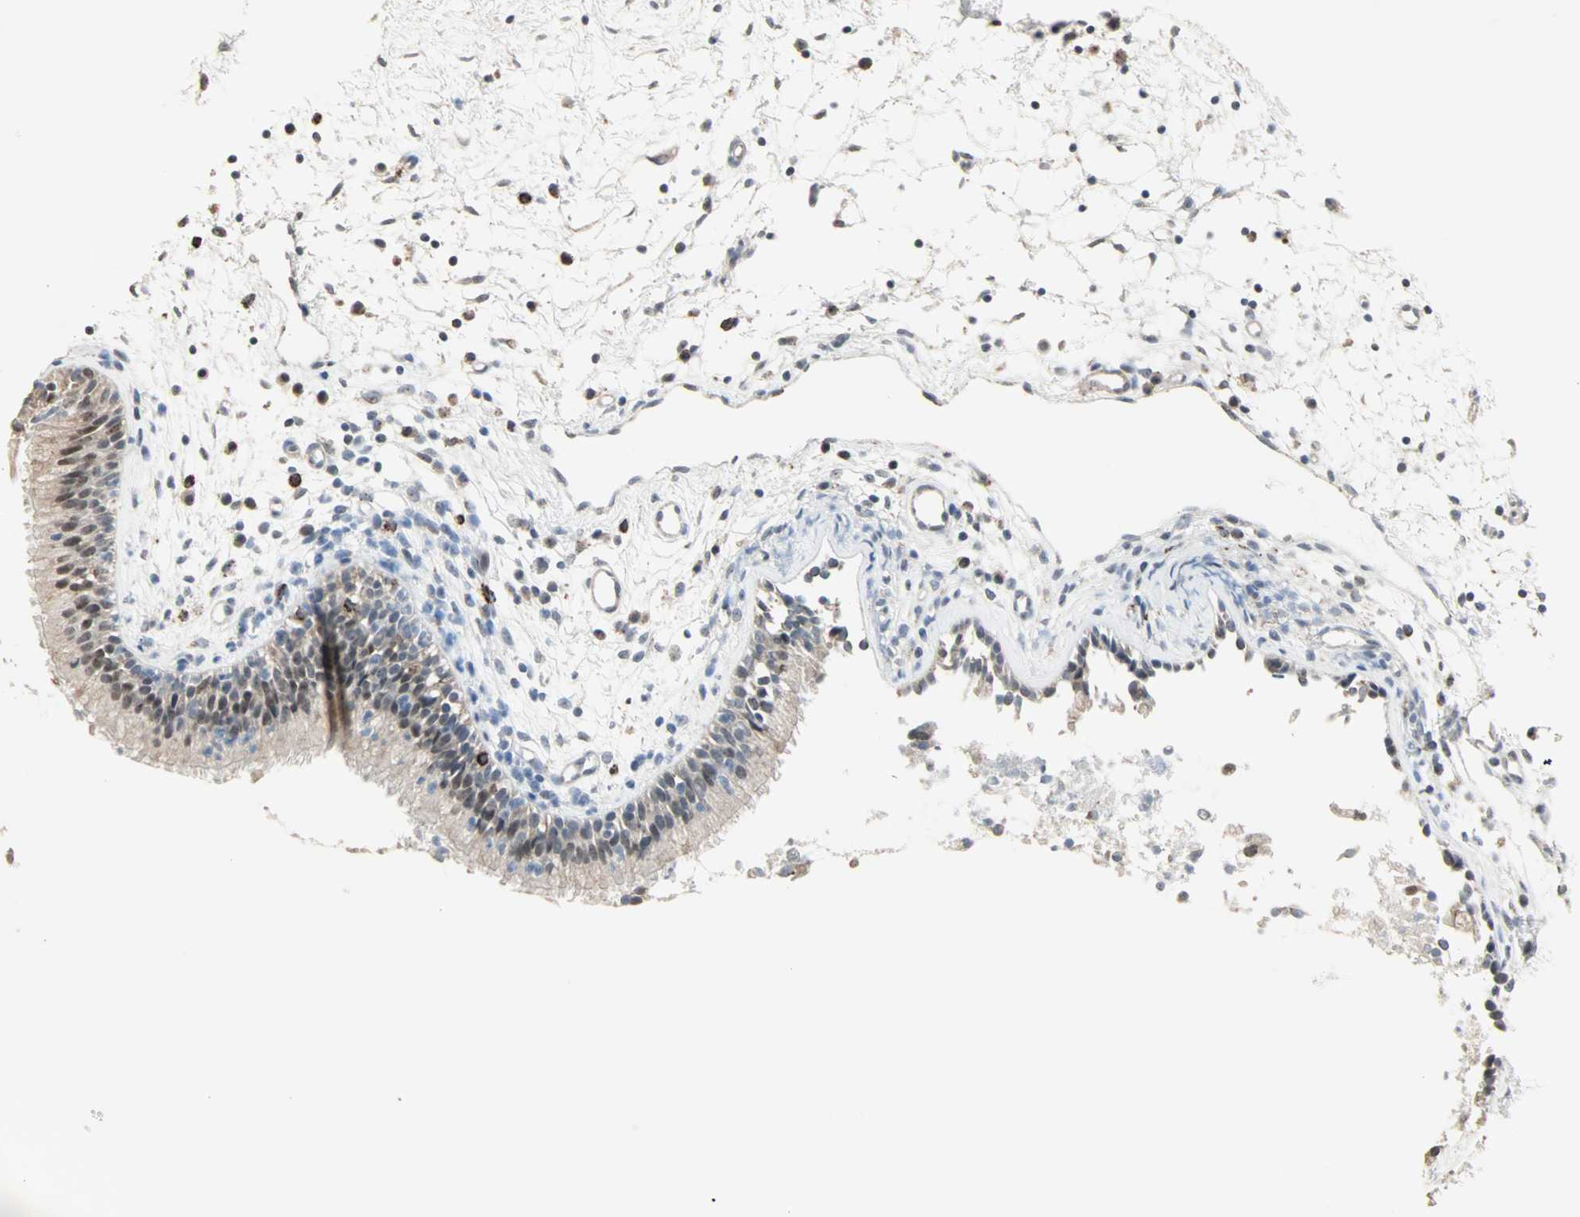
{"staining": {"intensity": "weak", "quantity": ">75%", "location": "cytoplasmic/membranous,nuclear"}, "tissue": "nasopharynx", "cell_type": "Respiratory epithelial cells", "image_type": "normal", "snomed": [{"axis": "morphology", "description": "Normal tissue, NOS"}, {"axis": "topography", "description": "Nasopharynx"}], "caption": "DAB (3,3'-diaminobenzidine) immunohistochemical staining of normal nasopharynx displays weak cytoplasmic/membranous,nuclear protein staining in about >75% of respiratory epithelial cells.", "gene": "KDM4A", "patient": {"sex": "male", "age": 21}}